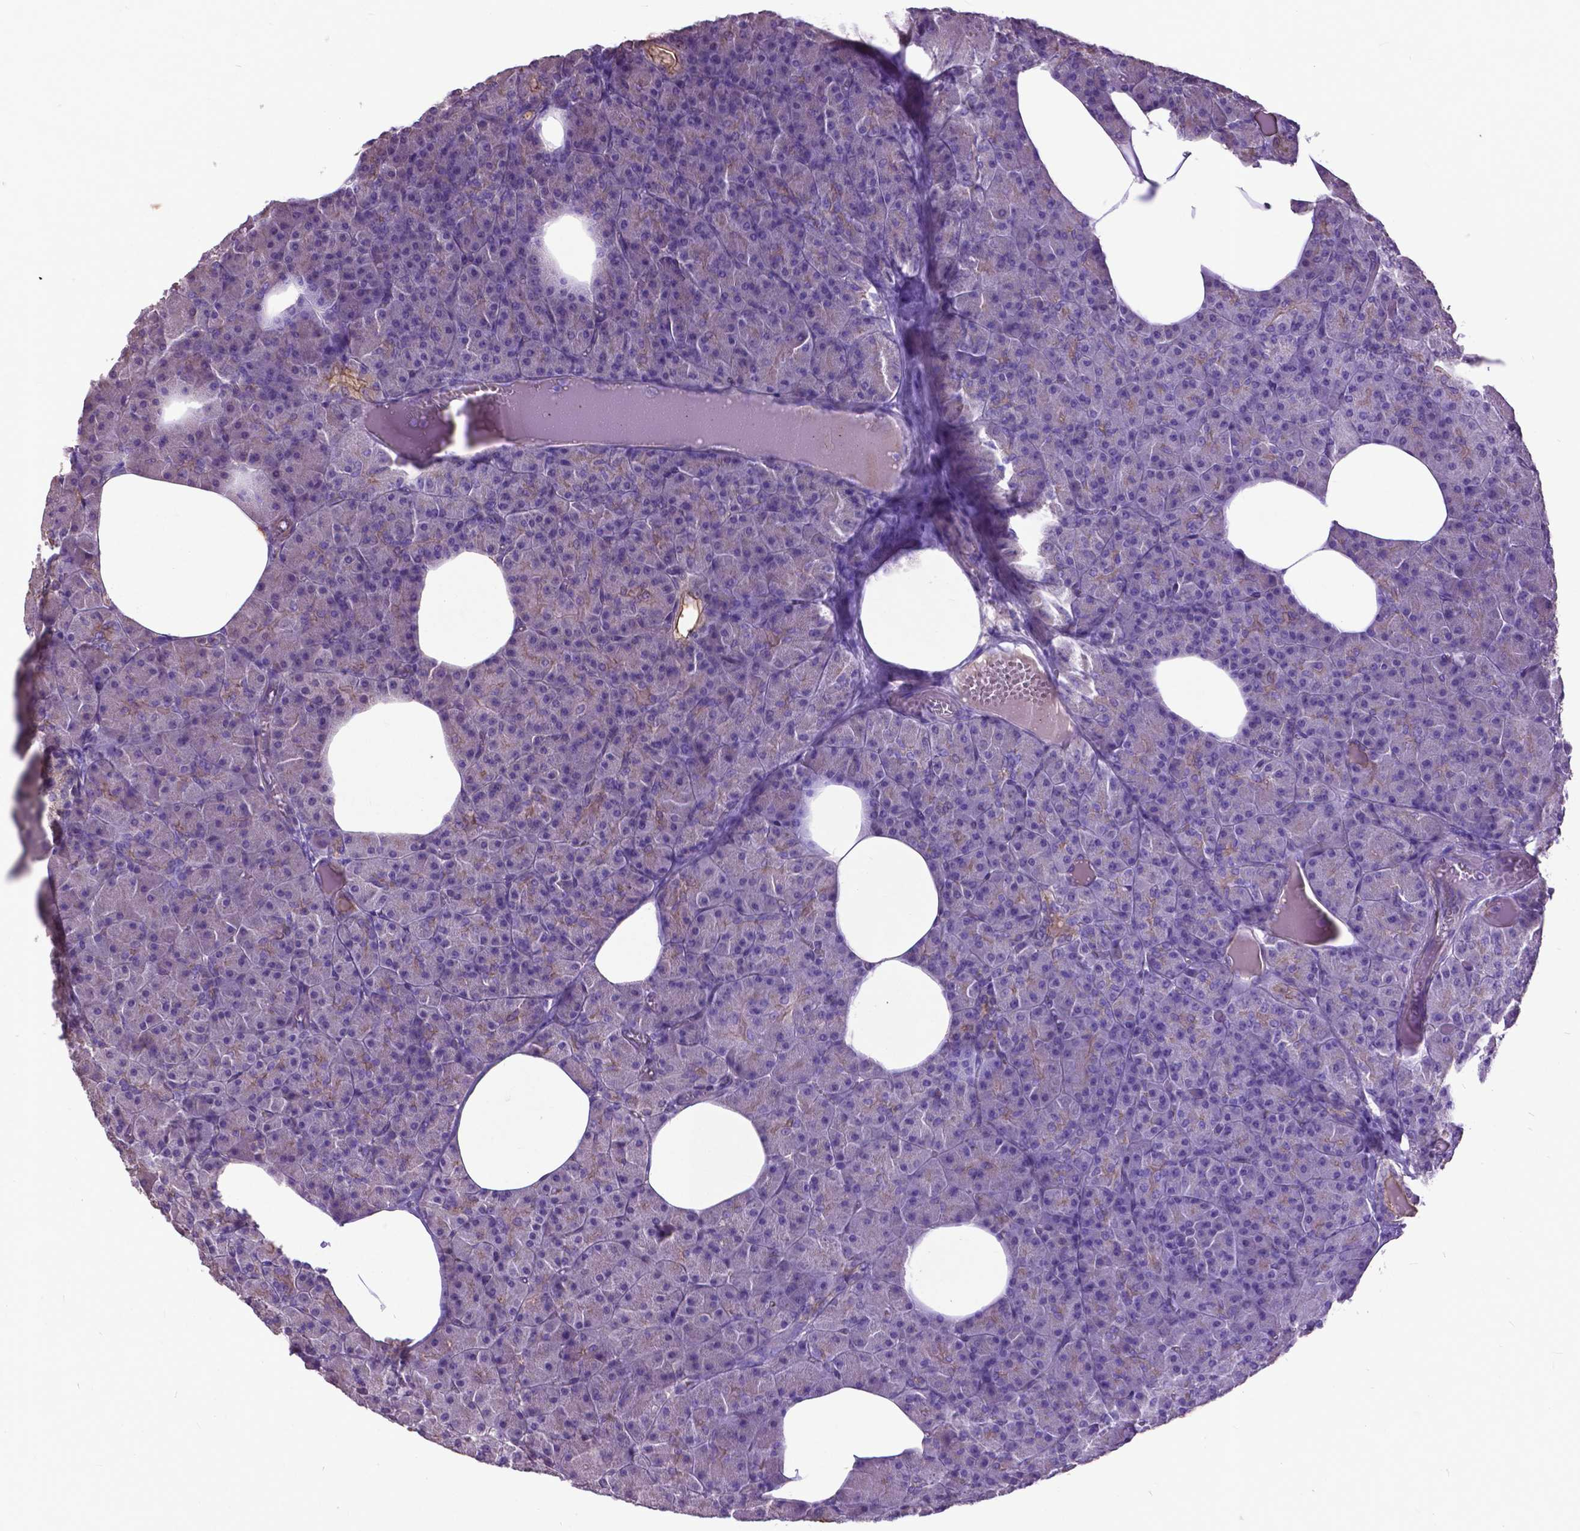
{"staining": {"intensity": "weak", "quantity": "<25%", "location": "cytoplasmic/membranous"}, "tissue": "pancreas", "cell_type": "Exocrine glandular cells", "image_type": "normal", "snomed": [{"axis": "morphology", "description": "Normal tissue, NOS"}, {"axis": "topography", "description": "Pancreas"}], "caption": "High power microscopy image of an IHC image of benign pancreas, revealing no significant positivity in exocrine glandular cells. Nuclei are stained in blue.", "gene": "PDLIM1", "patient": {"sex": "female", "age": 45}}